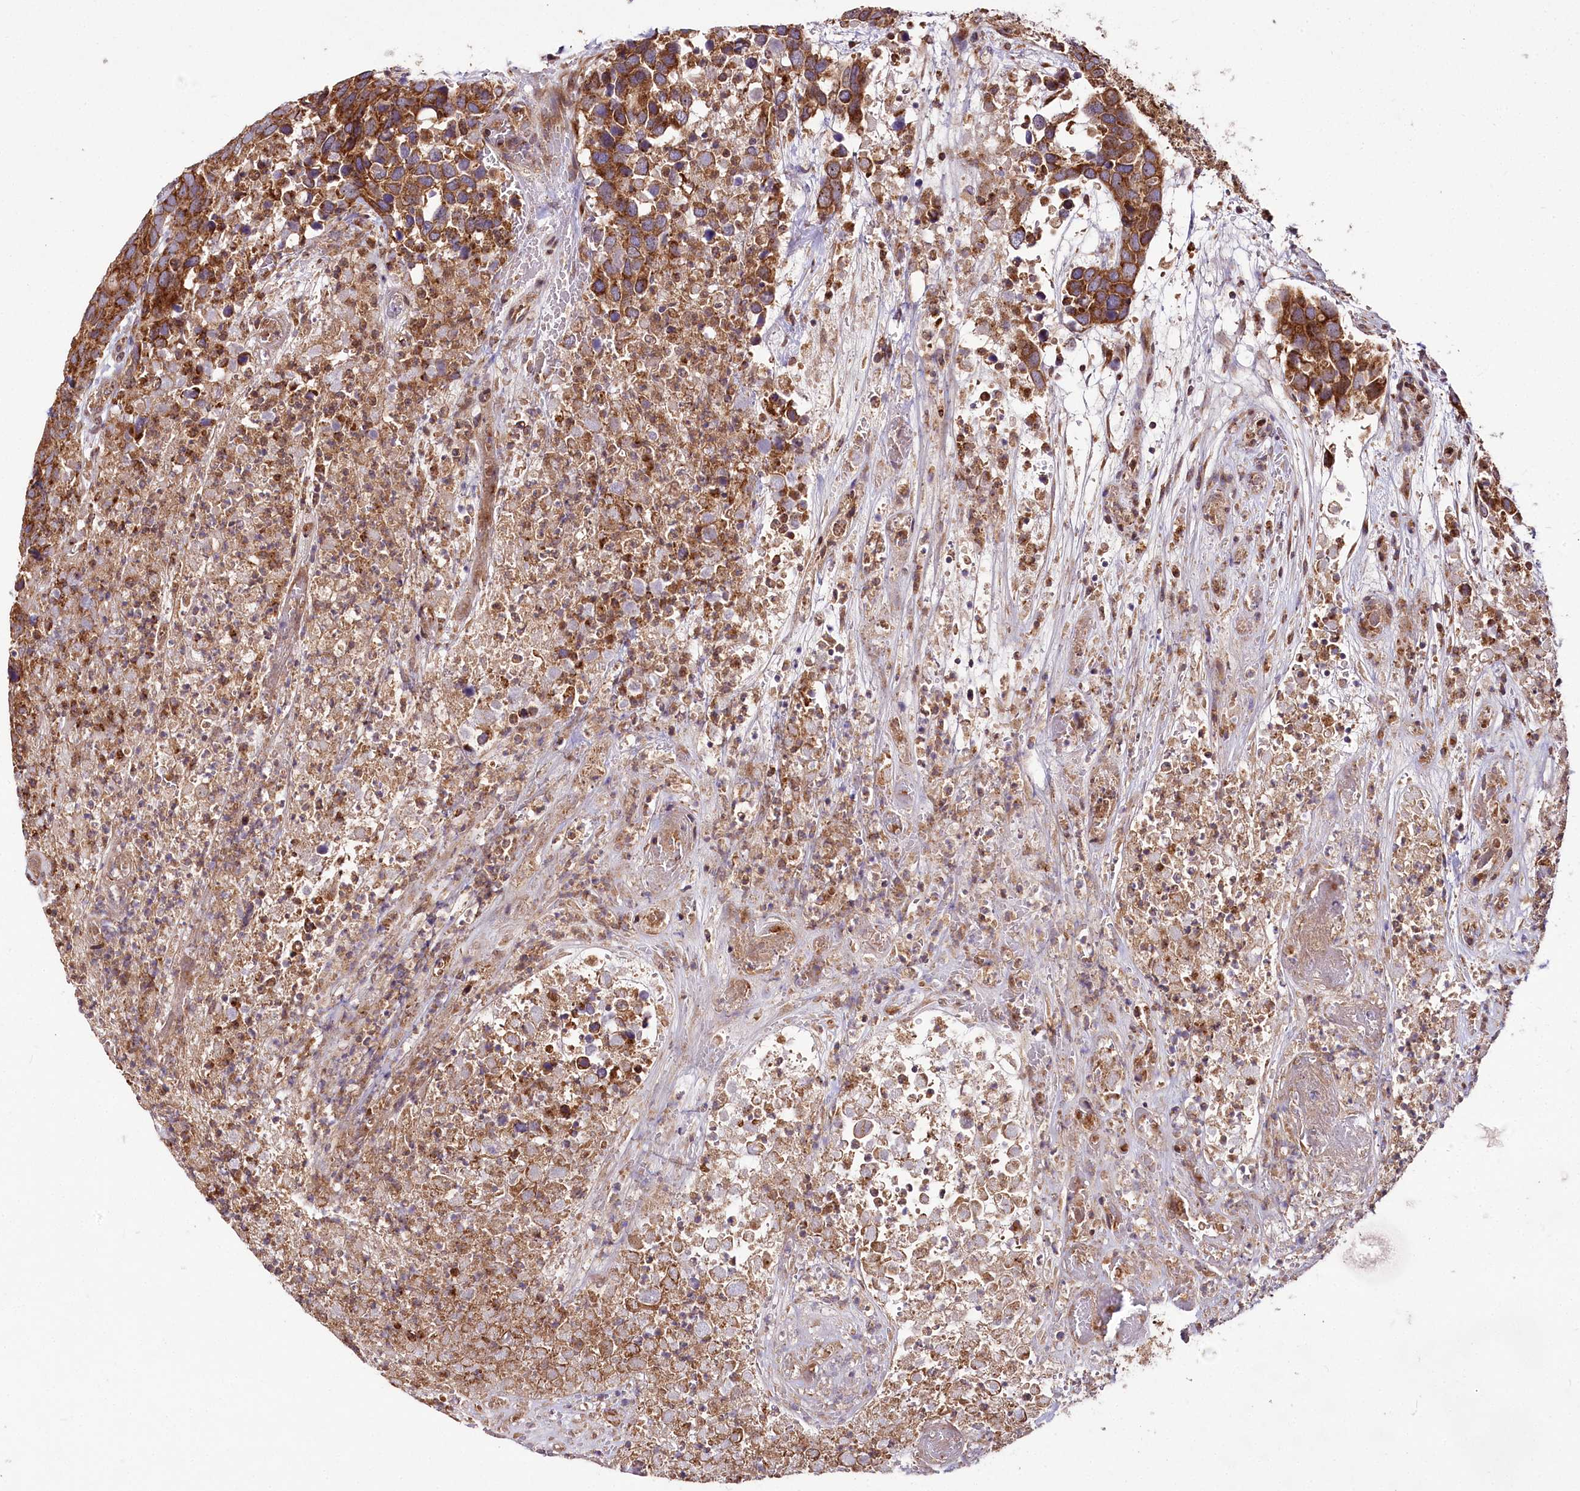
{"staining": {"intensity": "strong", "quantity": ">75%", "location": "cytoplasmic/membranous,nuclear"}, "tissue": "breast cancer", "cell_type": "Tumor cells", "image_type": "cancer", "snomed": [{"axis": "morphology", "description": "Duct carcinoma"}, {"axis": "topography", "description": "Breast"}], "caption": "Immunohistochemical staining of human breast cancer (infiltrating ductal carcinoma) shows high levels of strong cytoplasmic/membranous and nuclear protein positivity in about >75% of tumor cells.", "gene": "RAB7A", "patient": {"sex": "female", "age": 83}}